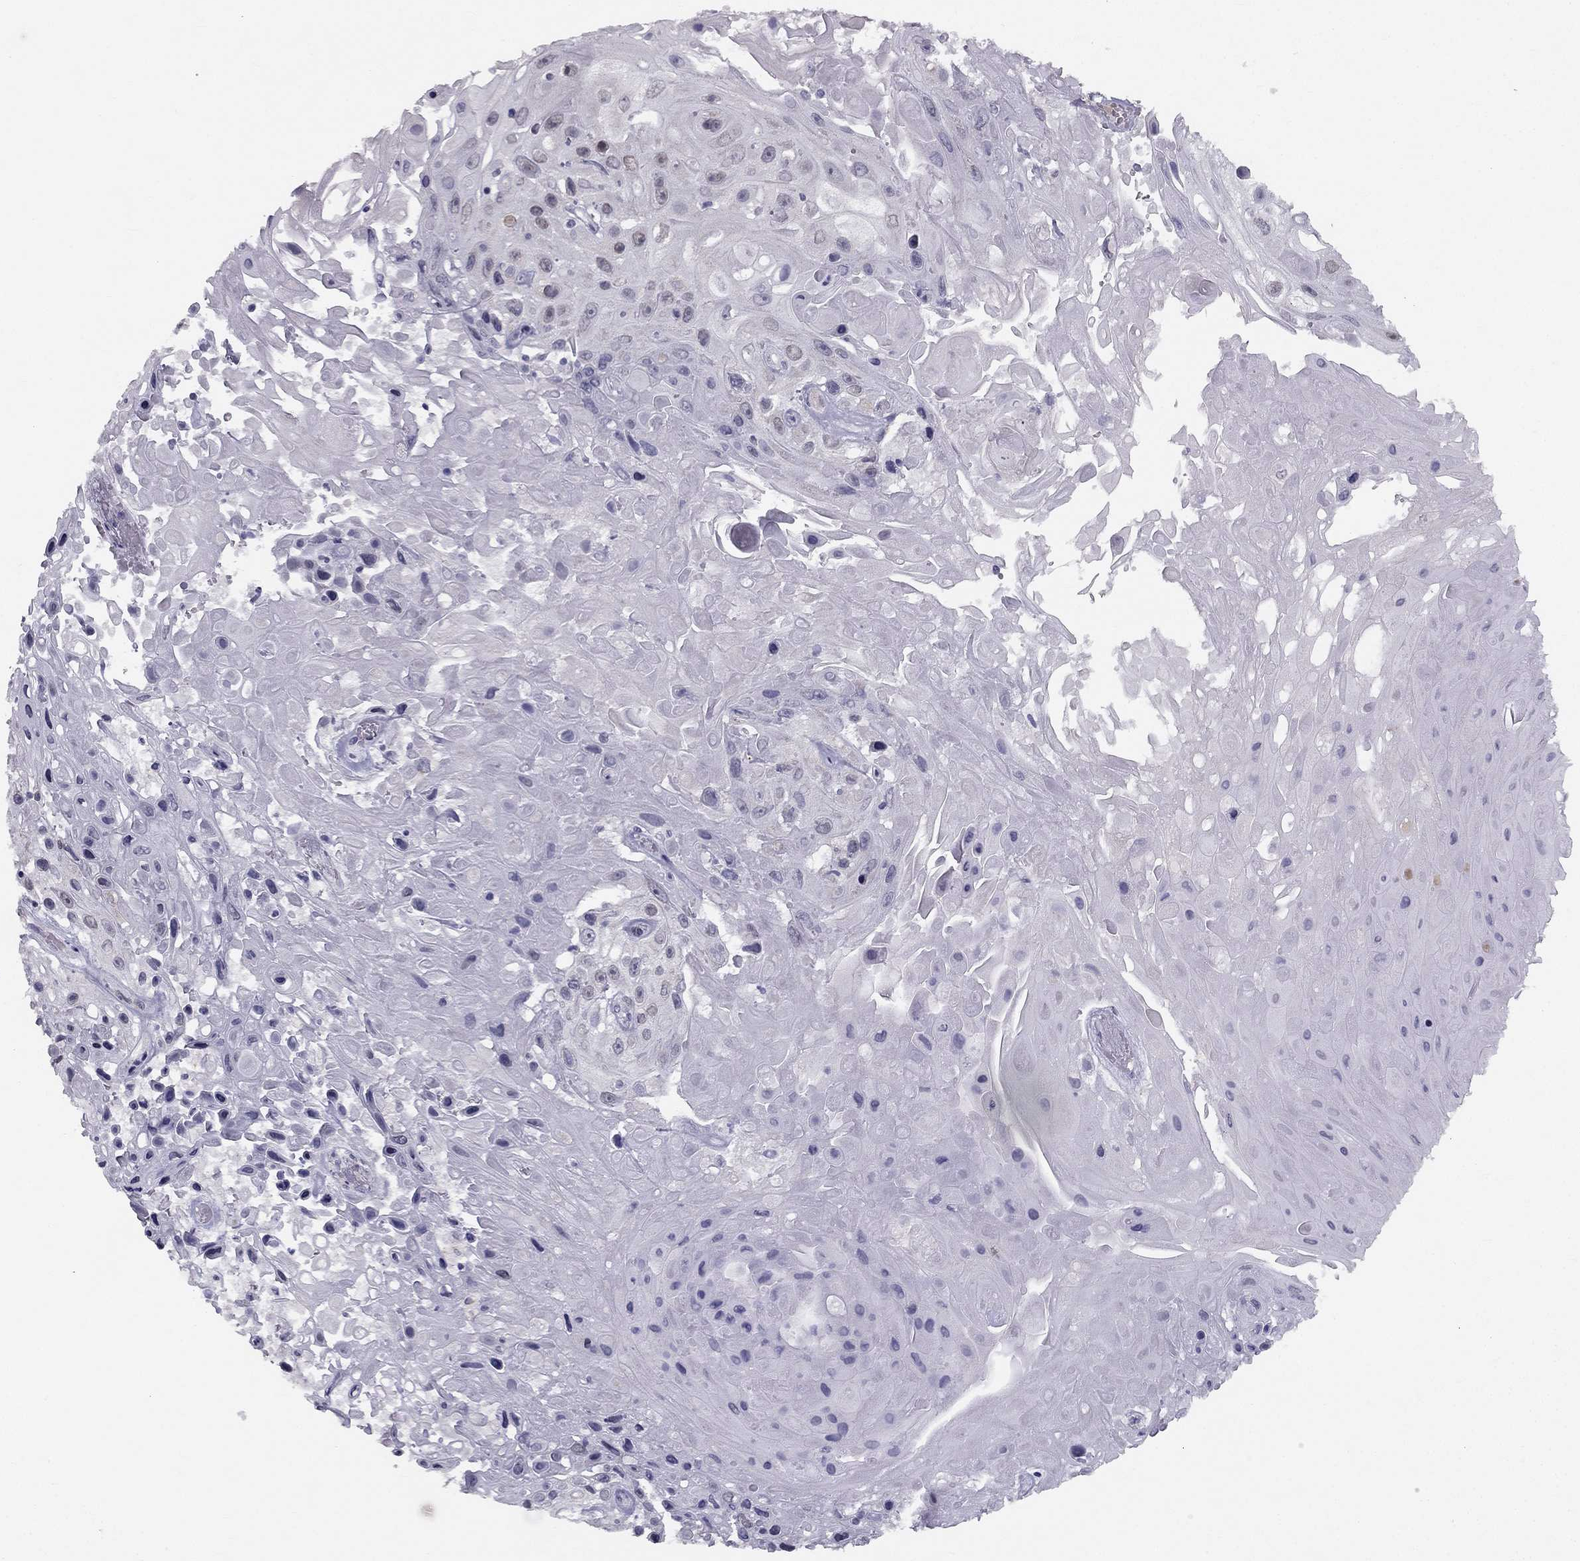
{"staining": {"intensity": "weak", "quantity": "25%-75%", "location": "nuclear"}, "tissue": "skin cancer", "cell_type": "Tumor cells", "image_type": "cancer", "snomed": [{"axis": "morphology", "description": "Squamous cell carcinoma, NOS"}, {"axis": "topography", "description": "Skin"}], "caption": "There is low levels of weak nuclear positivity in tumor cells of squamous cell carcinoma (skin), as demonstrated by immunohistochemical staining (brown color).", "gene": "TRPS1", "patient": {"sex": "male", "age": 82}}